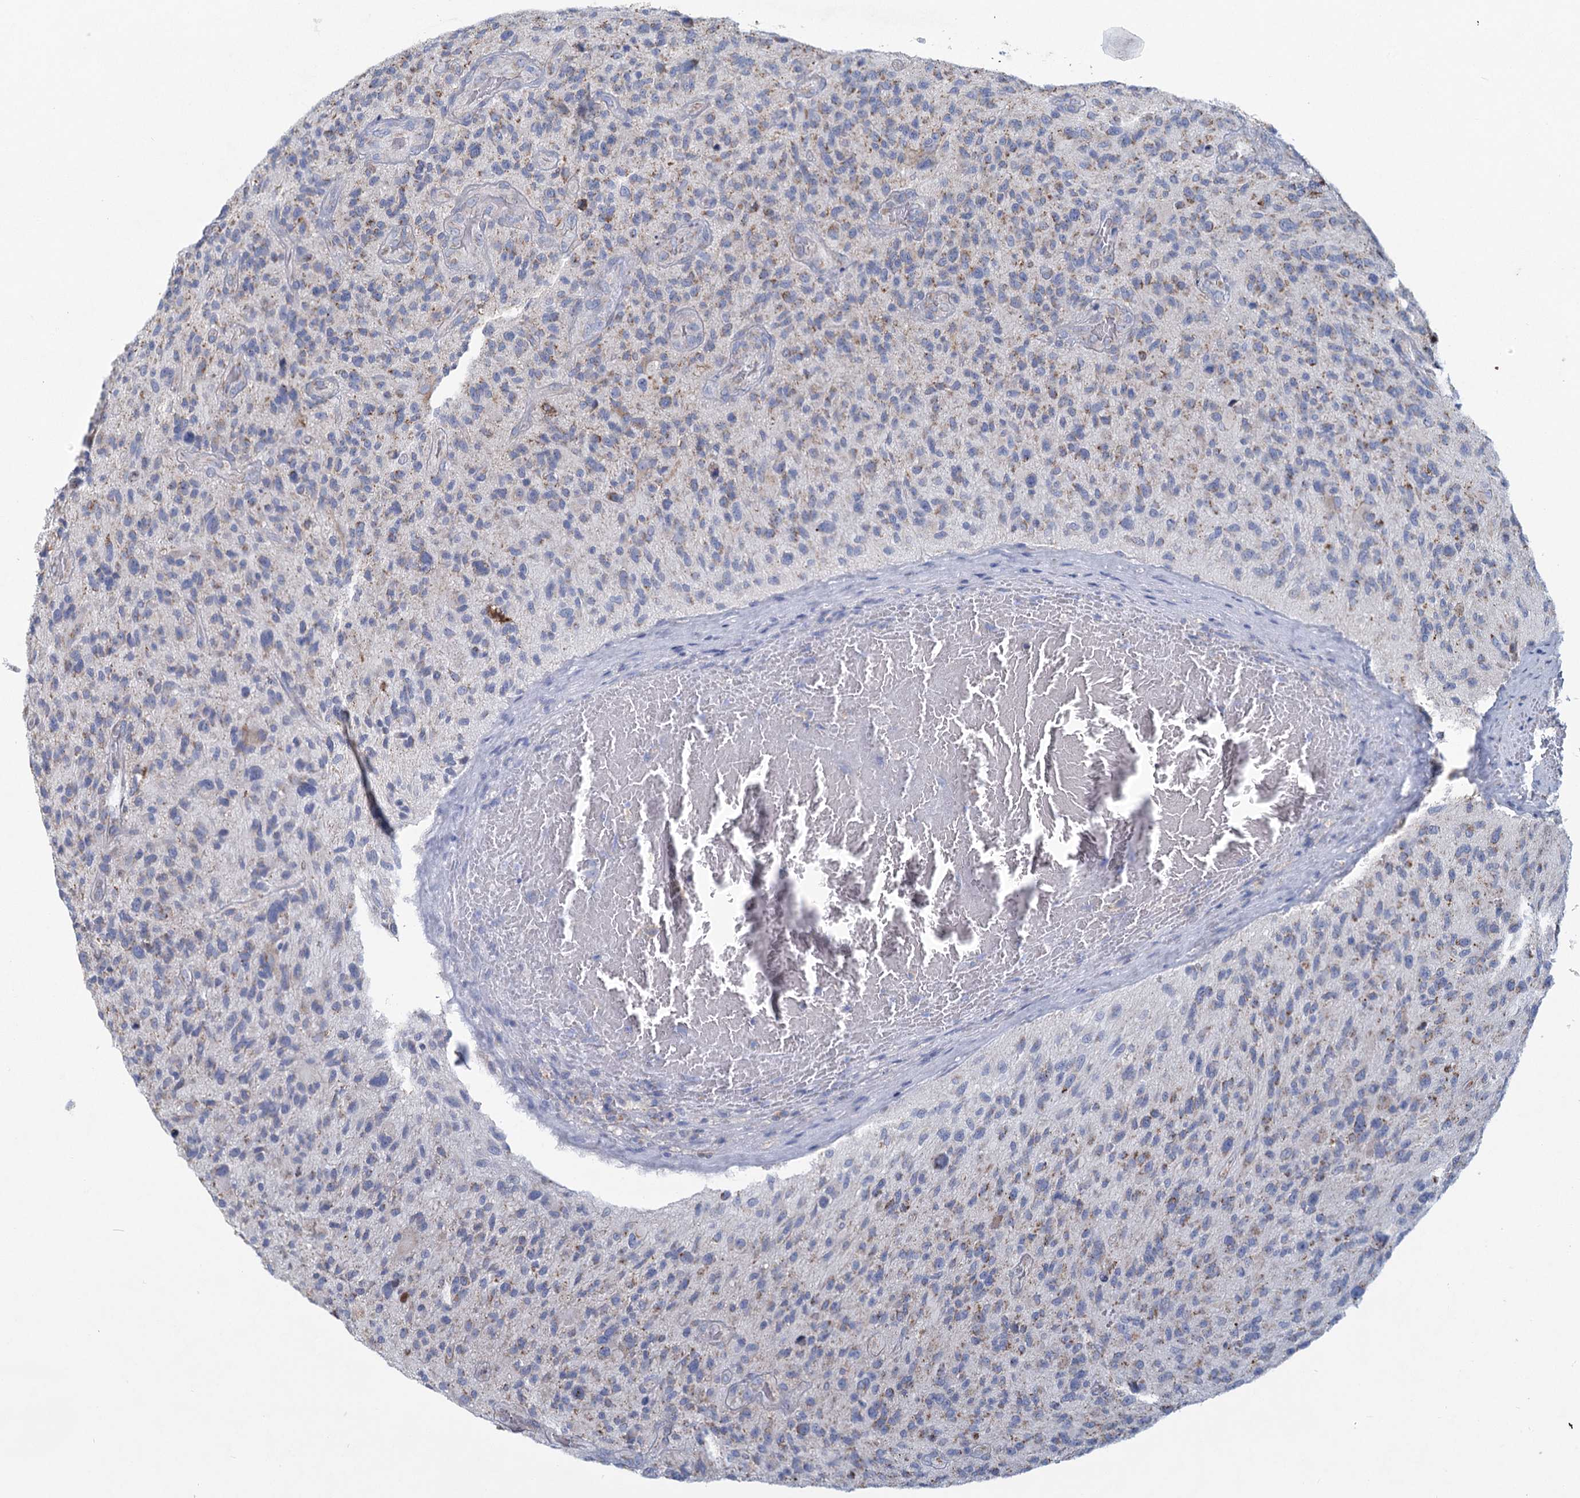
{"staining": {"intensity": "weak", "quantity": "<25%", "location": "cytoplasmic/membranous"}, "tissue": "glioma", "cell_type": "Tumor cells", "image_type": "cancer", "snomed": [{"axis": "morphology", "description": "Glioma, malignant, High grade"}, {"axis": "topography", "description": "Brain"}], "caption": "Immunohistochemical staining of human glioma displays no significant expression in tumor cells. (IHC, brightfield microscopy, high magnification).", "gene": "NDUFC2", "patient": {"sex": "male", "age": 47}}